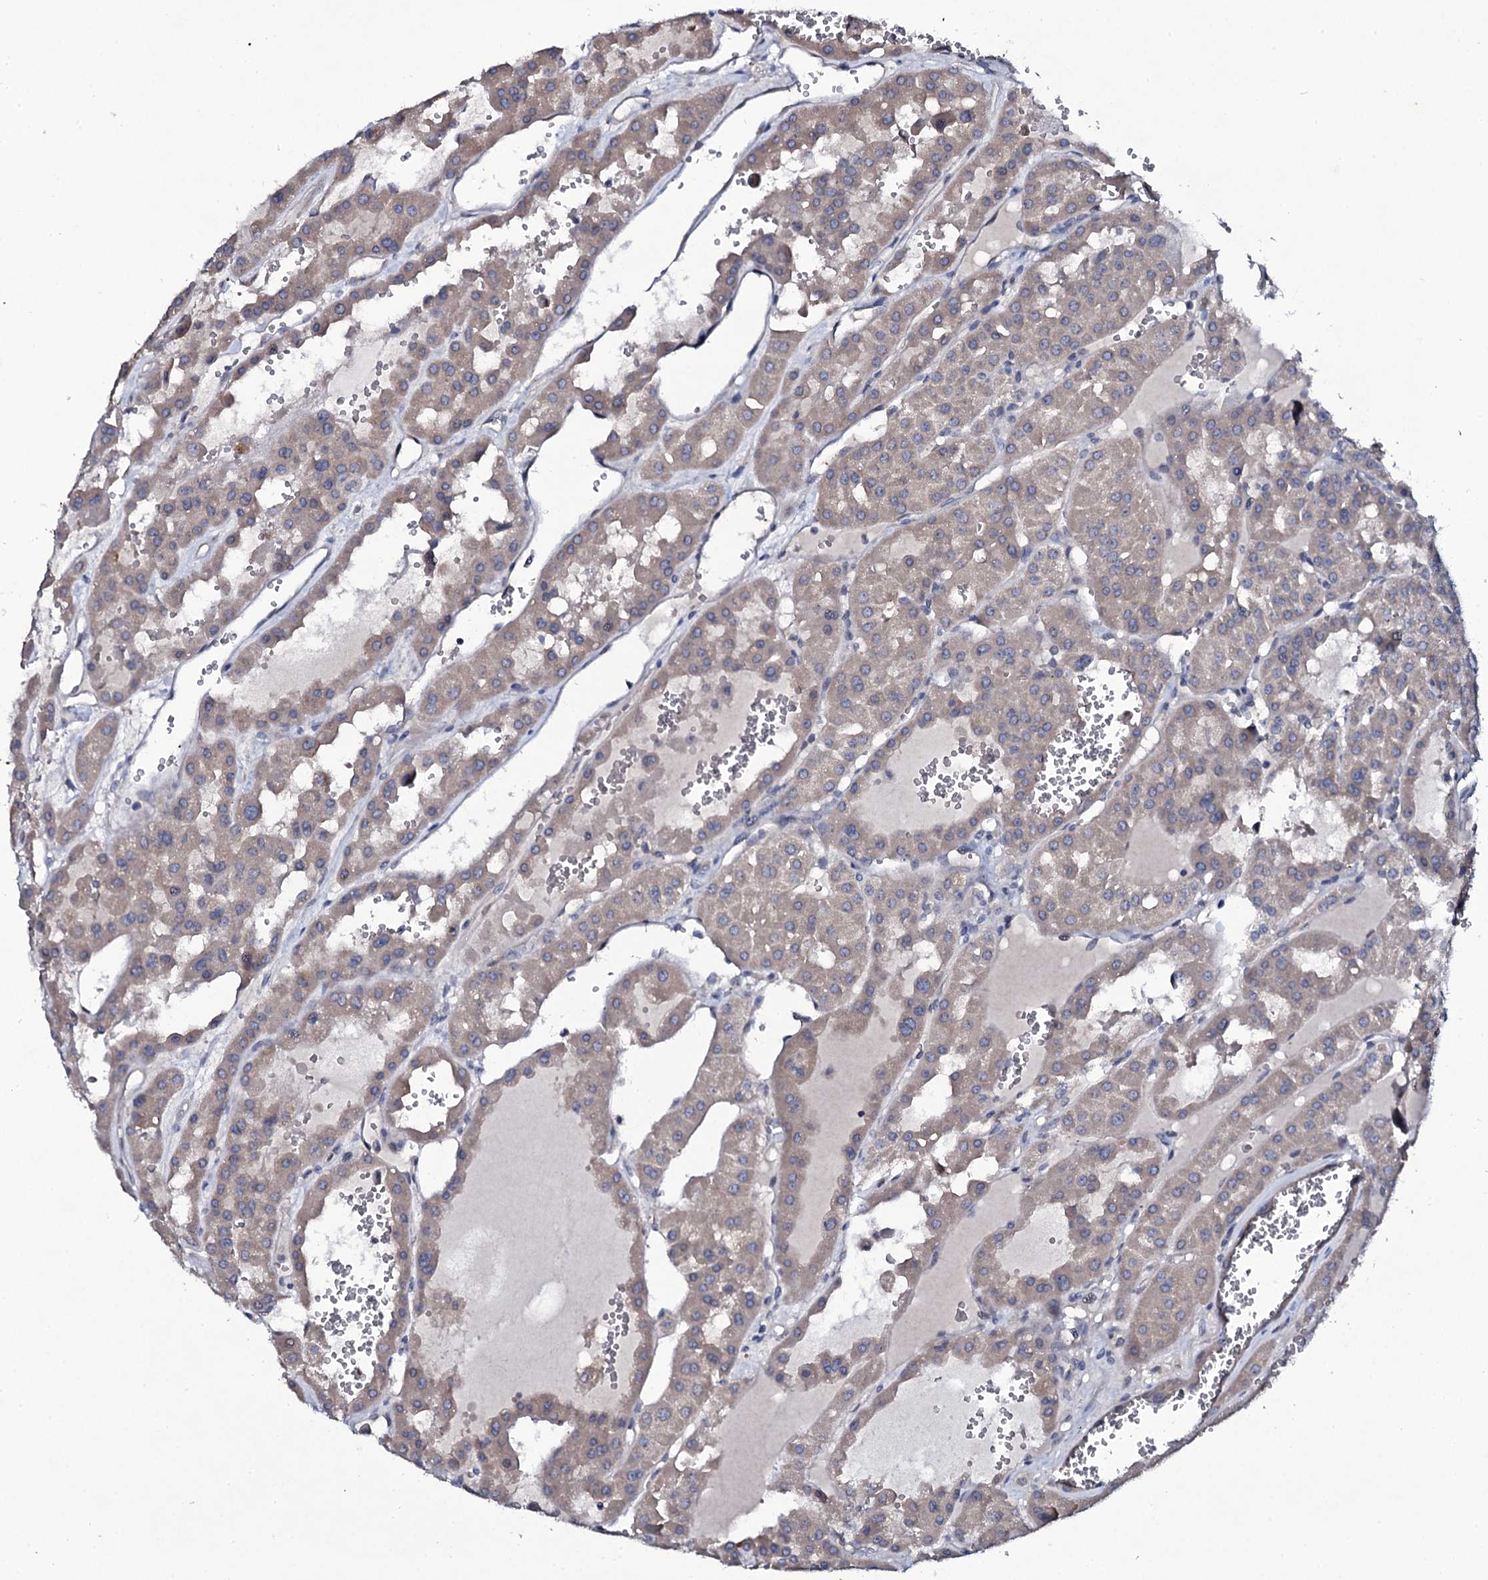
{"staining": {"intensity": "weak", "quantity": ">75%", "location": "cytoplasmic/membranous"}, "tissue": "renal cancer", "cell_type": "Tumor cells", "image_type": "cancer", "snomed": [{"axis": "morphology", "description": "Carcinoma, NOS"}, {"axis": "topography", "description": "Kidney"}], "caption": "Brown immunohistochemical staining in human renal cancer (carcinoma) displays weak cytoplasmic/membranous expression in about >75% of tumor cells.", "gene": "SNAP23", "patient": {"sex": "female", "age": 75}}